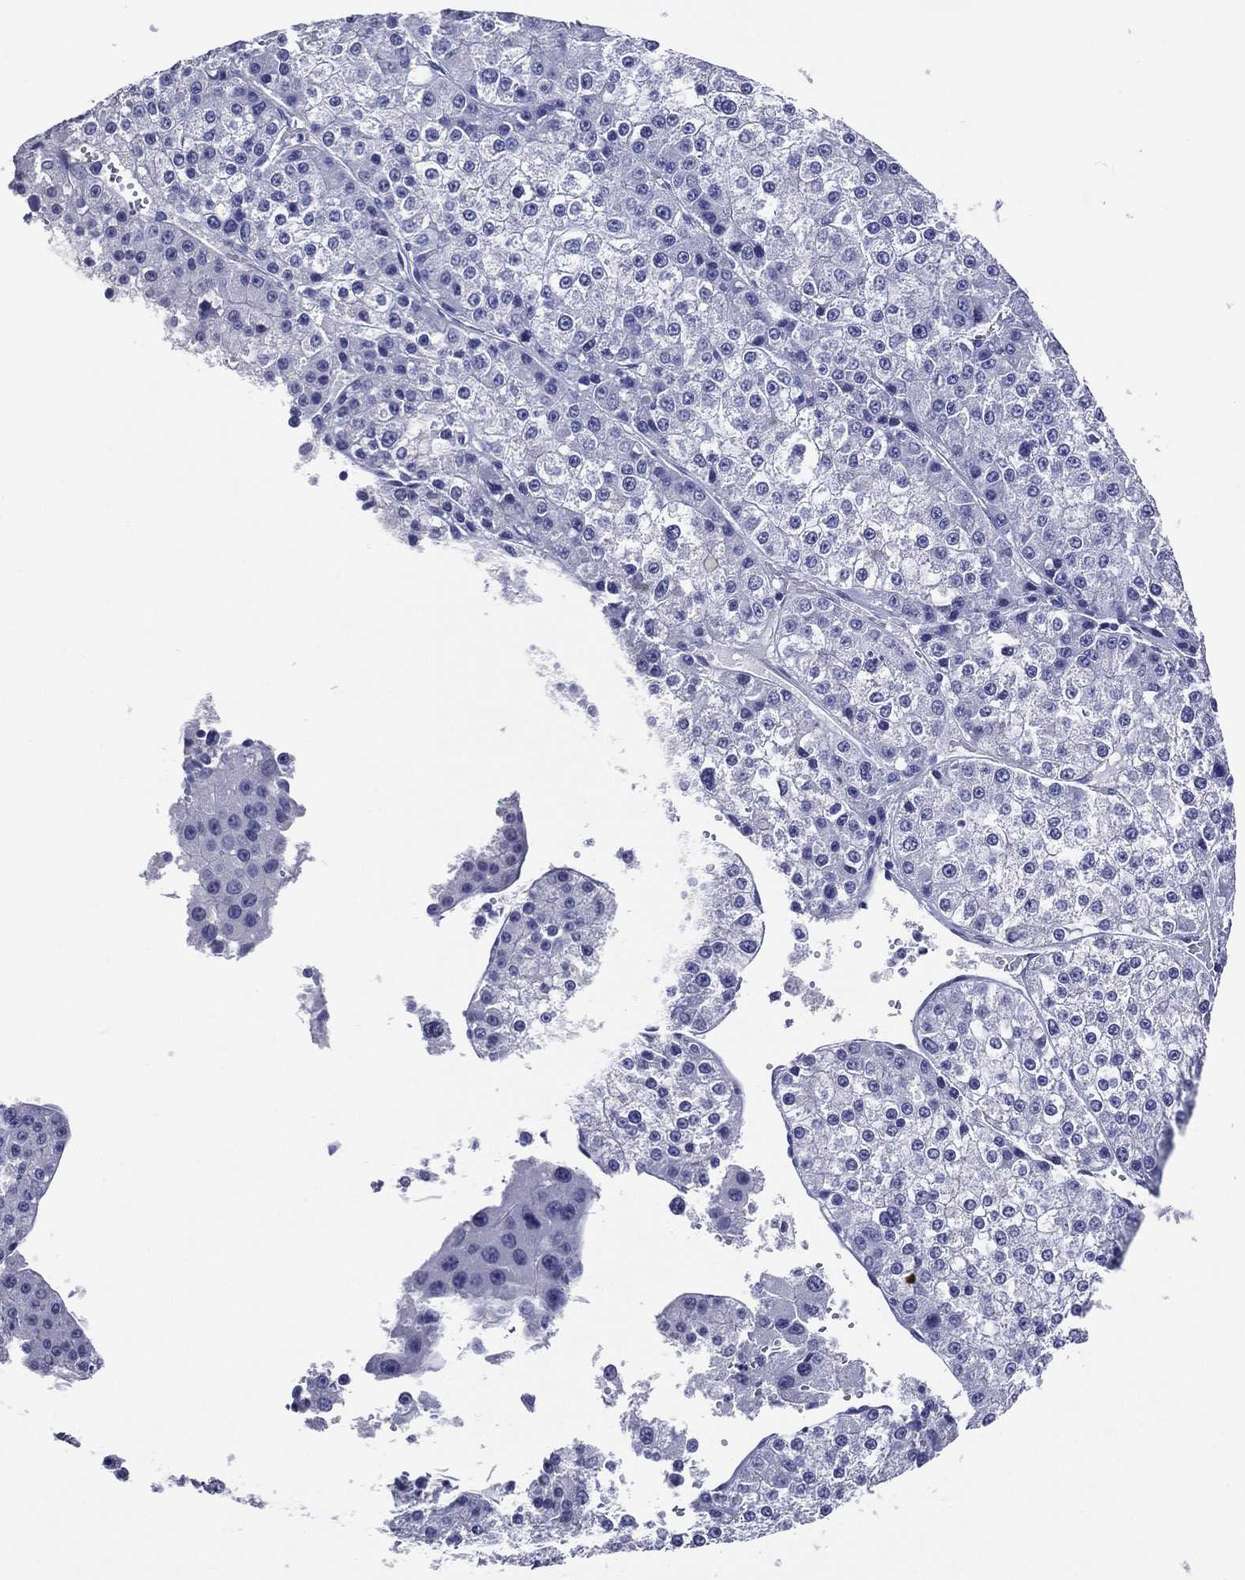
{"staining": {"intensity": "negative", "quantity": "none", "location": "none"}, "tissue": "liver cancer", "cell_type": "Tumor cells", "image_type": "cancer", "snomed": [{"axis": "morphology", "description": "Carcinoma, Hepatocellular, NOS"}, {"axis": "topography", "description": "Liver"}], "caption": "High magnification brightfield microscopy of liver cancer stained with DAB (3,3'-diaminobenzidine) (brown) and counterstained with hematoxylin (blue): tumor cells show no significant expression. (Brightfield microscopy of DAB immunohistochemistry (IHC) at high magnification).", "gene": "TFAP2A", "patient": {"sex": "female", "age": 73}}